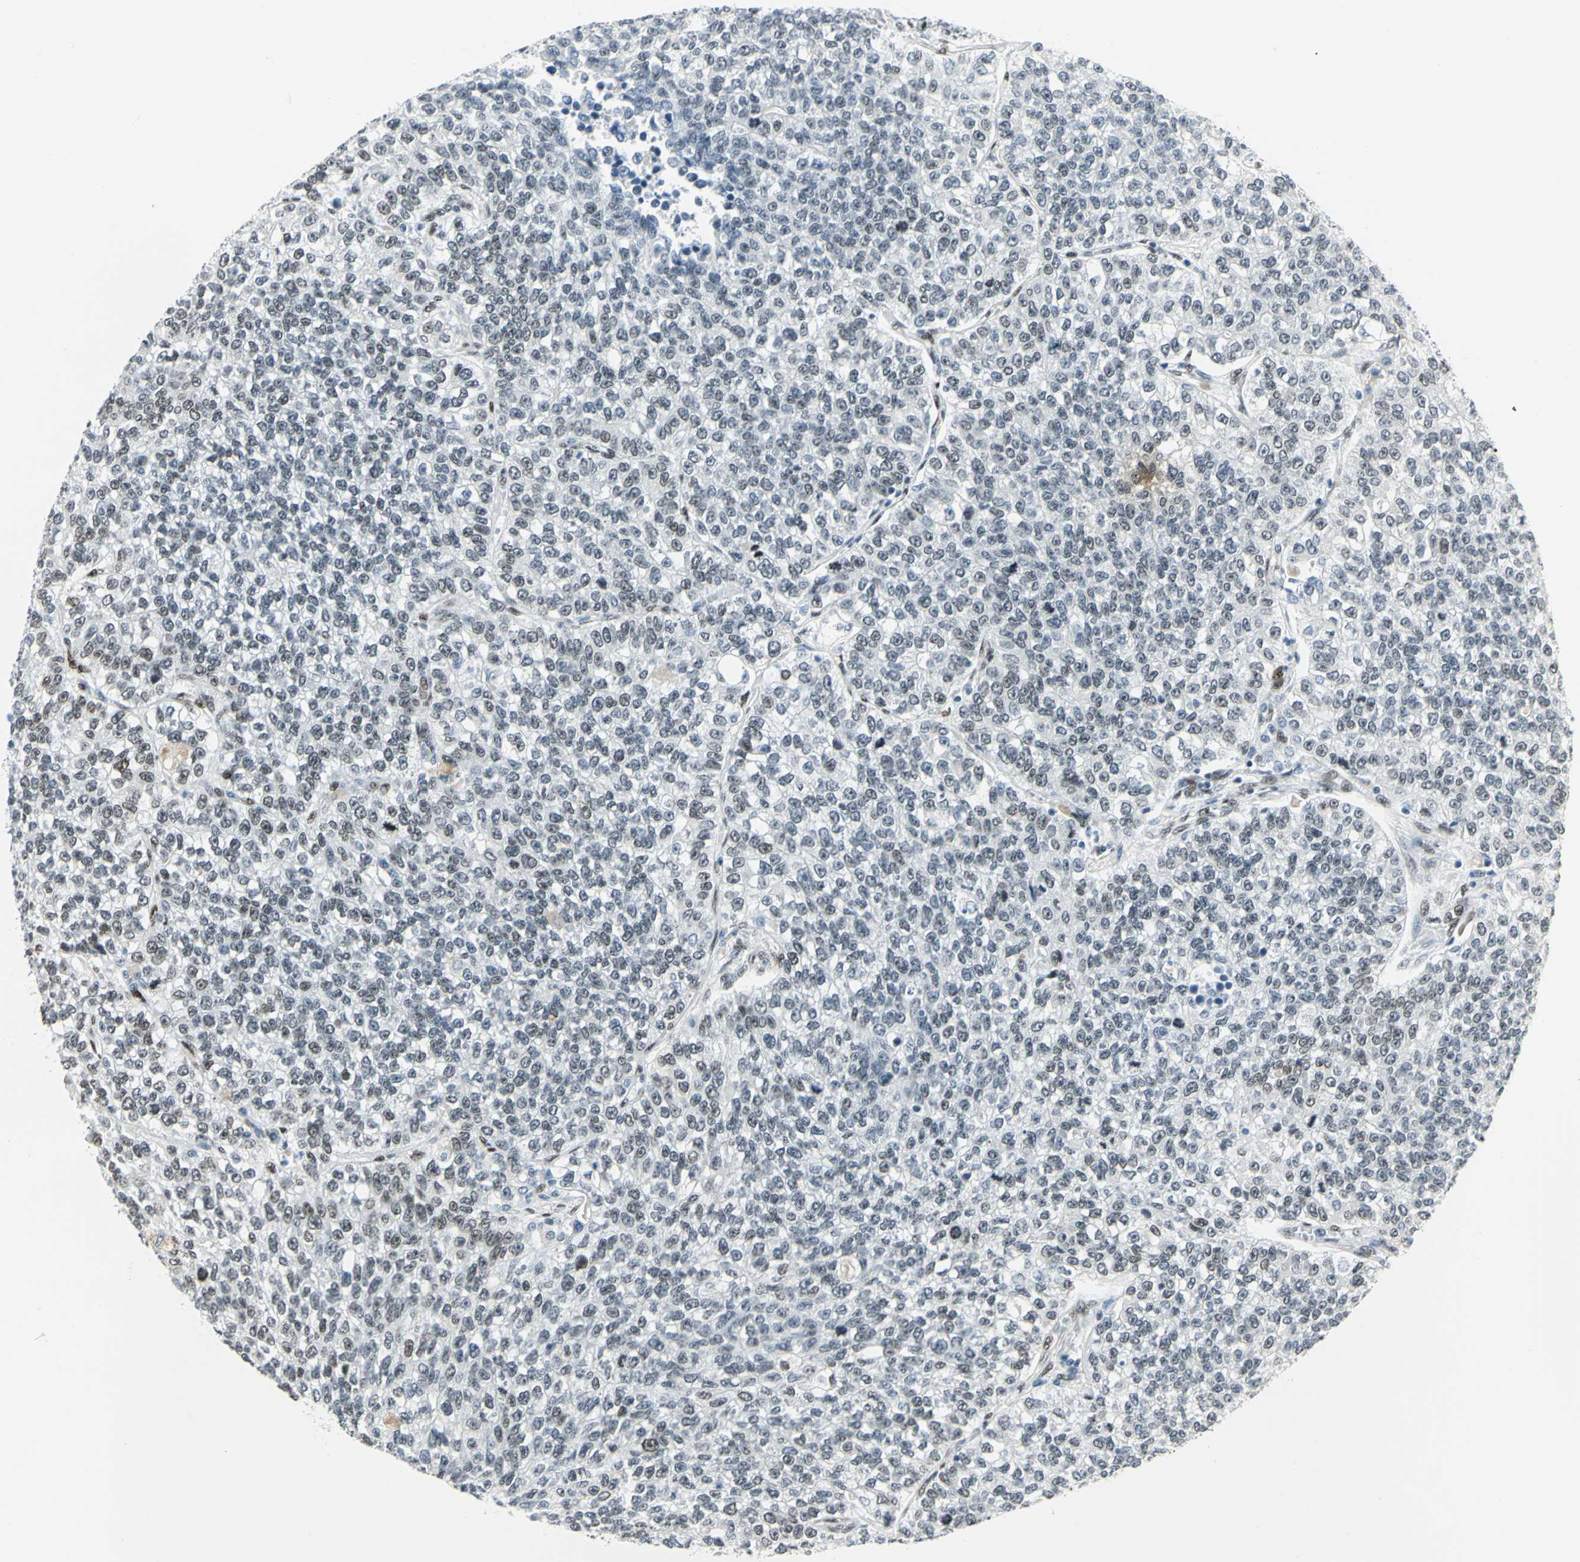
{"staining": {"intensity": "weak", "quantity": "25%-75%", "location": "nuclear"}, "tissue": "lung cancer", "cell_type": "Tumor cells", "image_type": "cancer", "snomed": [{"axis": "morphology", "description": "Adenocarcinoma, NOS"}, {"axis": "topography", "description": "Lung"}], "caption": "Lung cancer was stained to show a protein in brown. There is low levels of weak nuclear staining in approximately 25%-75% of tumor cells.", "gene": "MEIS2", "patient": {"sex": "male", "age": 49}}